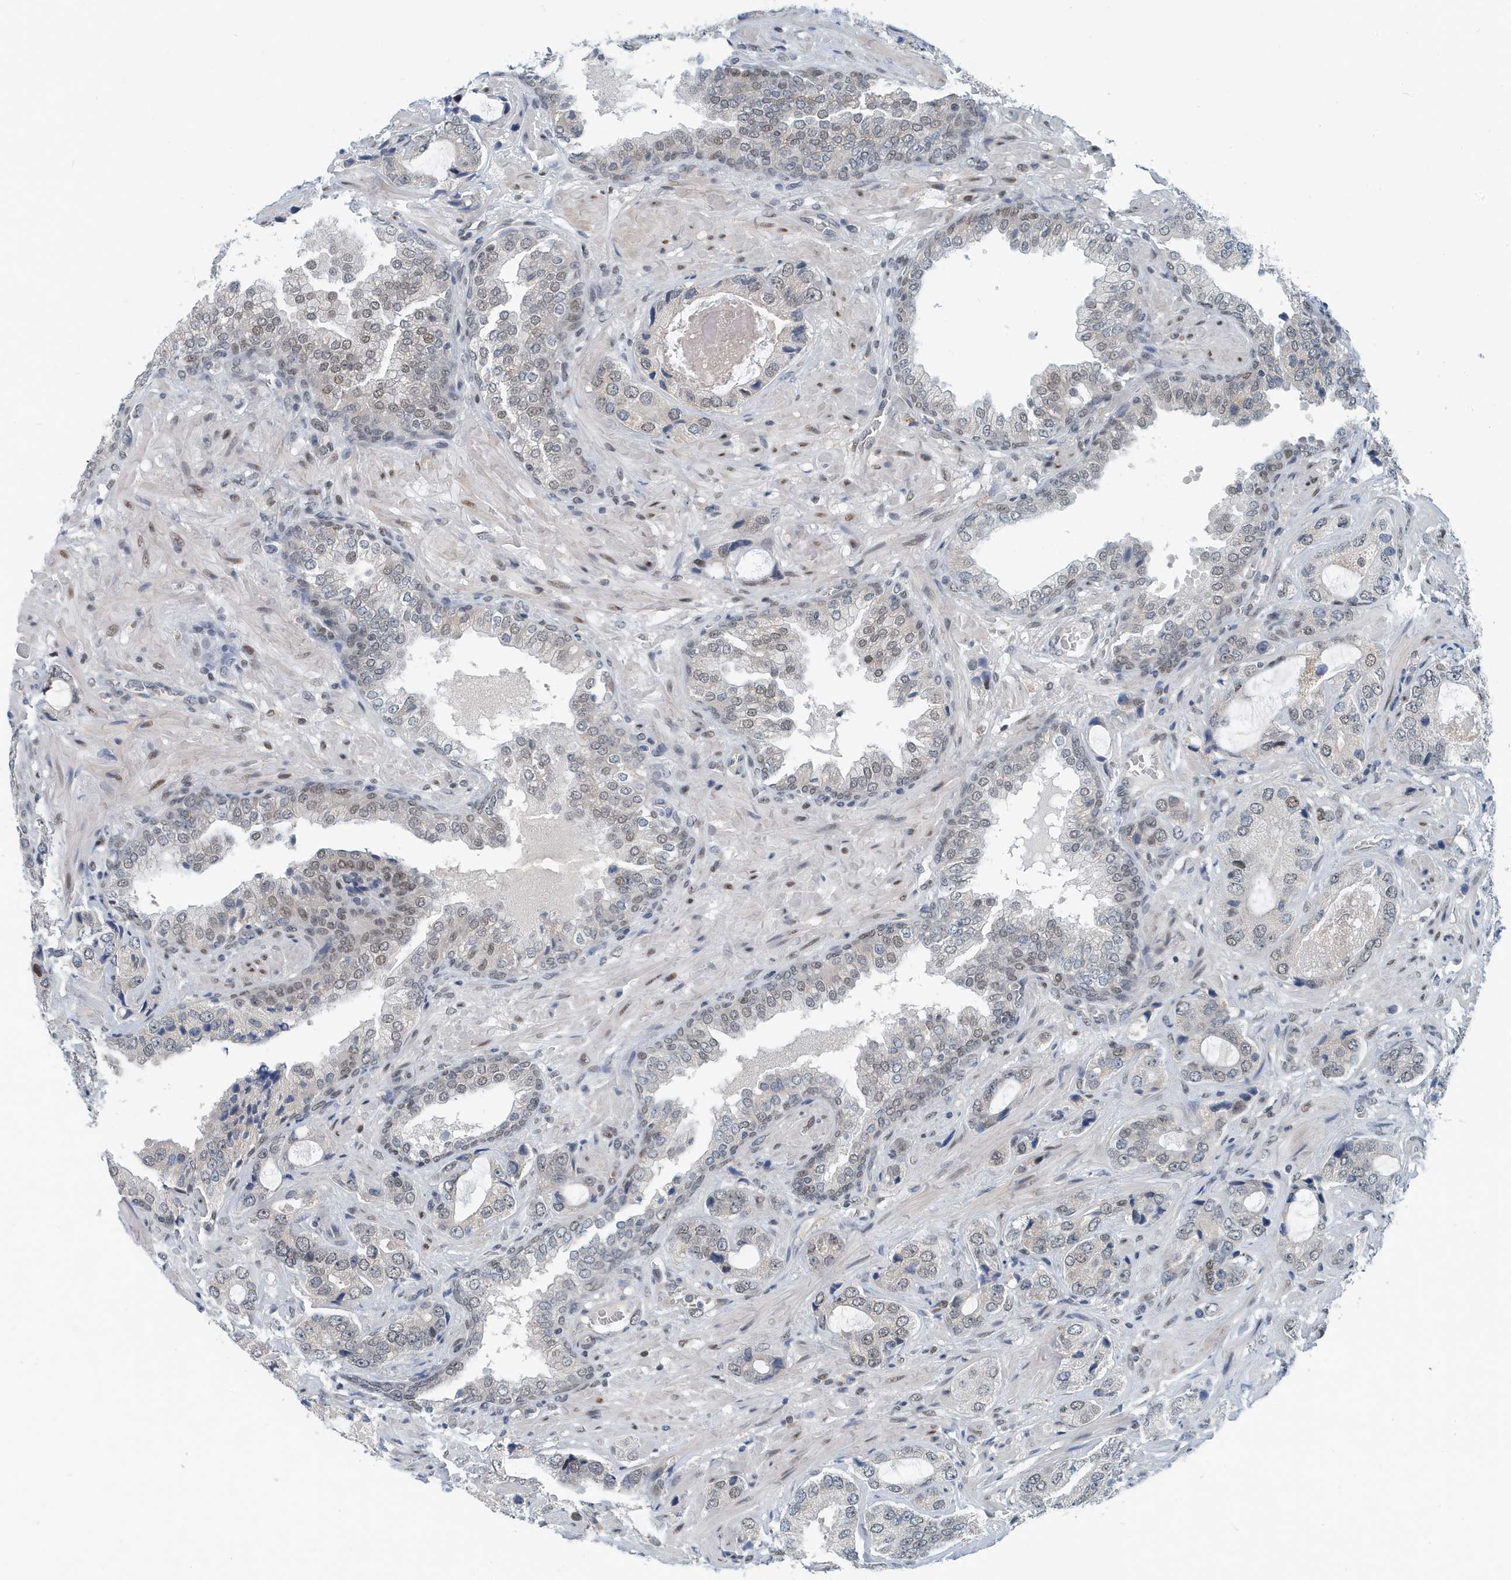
{"staining": {"intensity": "weak", "quantity": "25%-75%", "location": "nuclear"}, "tissue": "prostate cancer", "cell_type": "Tumor cells", "image_type": "cancer", "snomed": [{"axis": "morphology", "description": "Normal tissue, NOS"}, {"axis": "morphology", "description": "Adenocarcinoma, High grade"}, {"axis": "topography", "description": "Prostate"}, {"axis": "topography", "description": "Peripheral nerve tissue"}], "caption": "Immunohistochemistry (IHC) photomicrograph of neoplastic tissue: prostate adenocarcinoma (high-grade) stained using IHC exhibits low levels of weak protein expression localized specifically in the nuclear of tumor cells, appearing as a nuclear brown color.", "gene": "KIF15", "patient": {"sex": "male", "age": 59}}